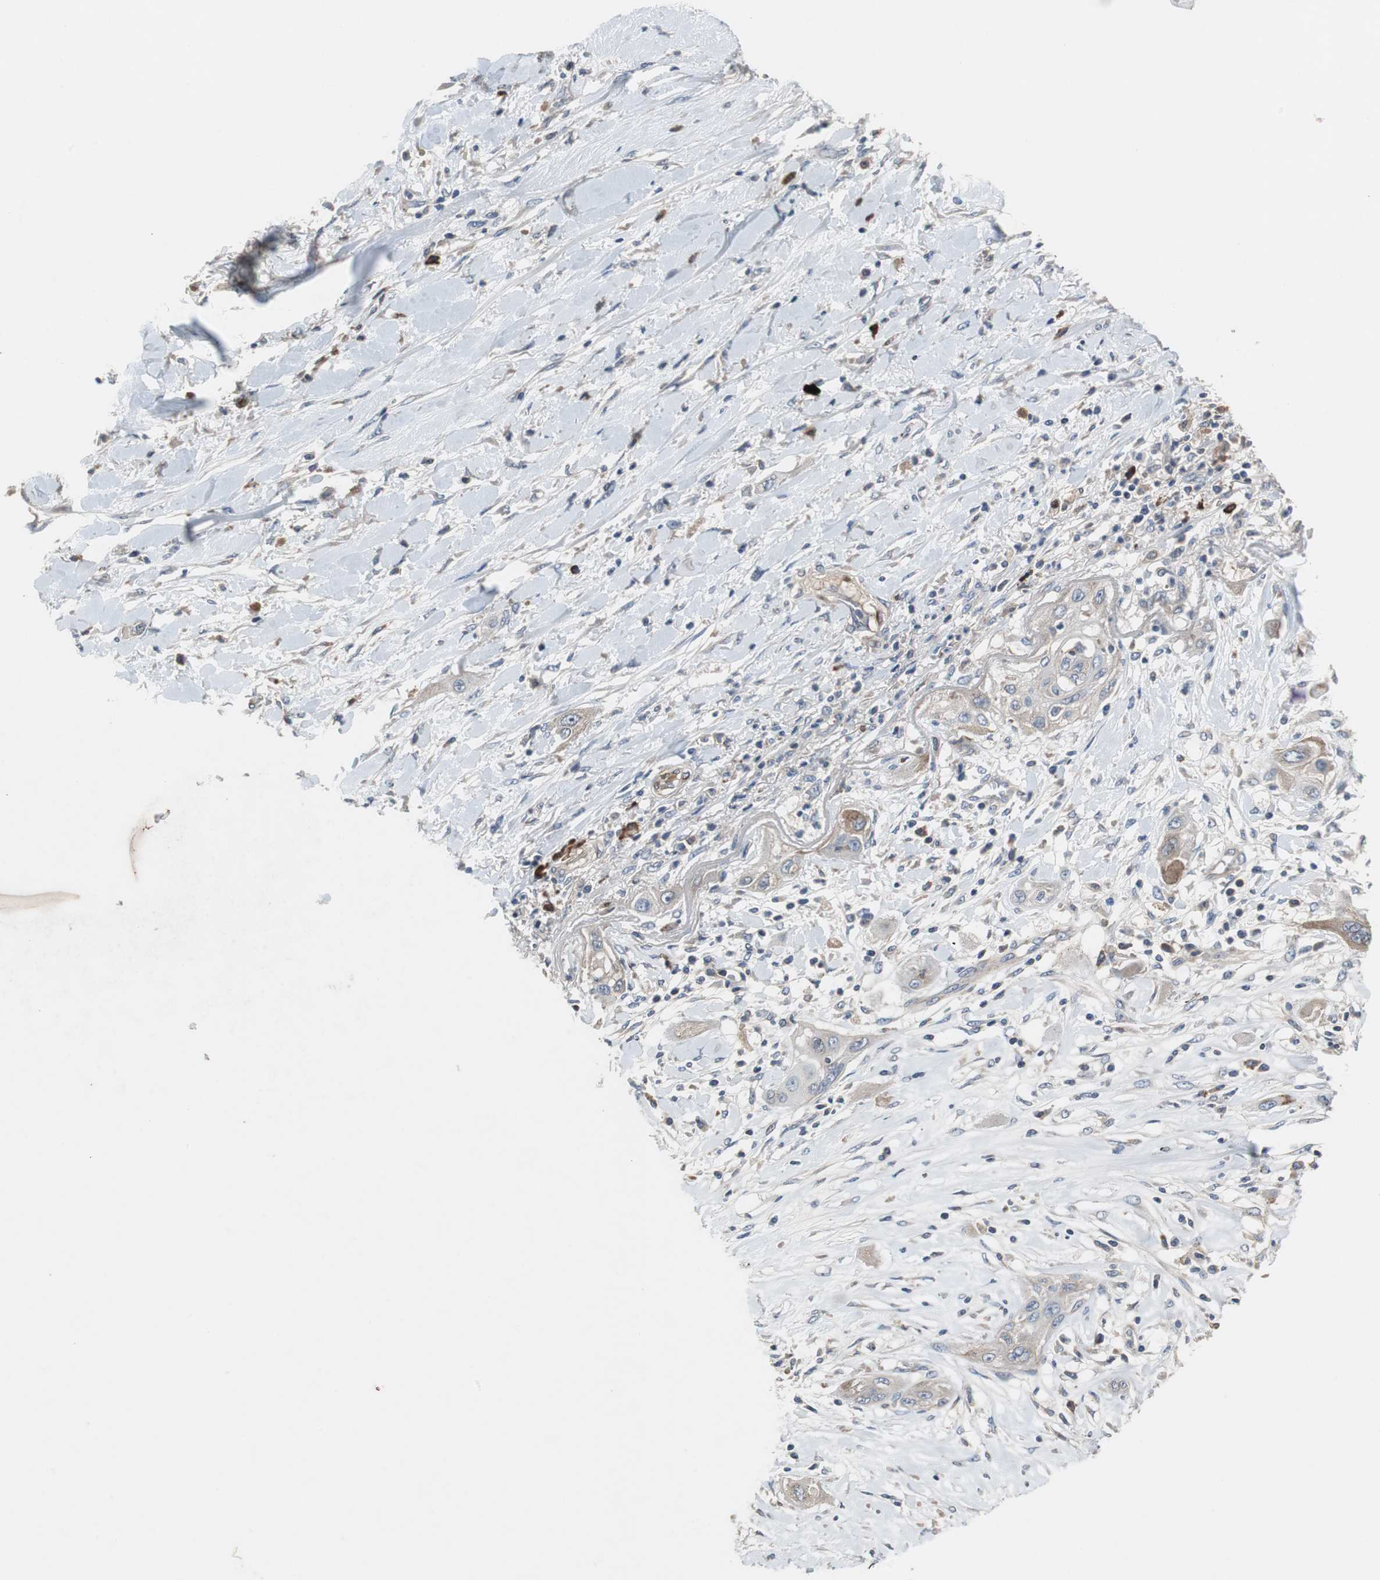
{"staining": {"intensity": "weak", "quantity": "25%-75%", "location": "cytoplasmic/membranous"}, "tissue": "lung cancer", "cell_type": "Tumor cells", "image_type": "cancer", "snomed": [{"axis": "morphology", "description": "Squamous cell carcinoma, NOS"}, {"axis": "topography", "description": "Lung"}], "caption": "Human lung squamous cell carcinoma stained with a protein marker reveals weak staining in tumor cells.", "gene": "SORT1", "patient": {"sex": "female", "age": 47}}